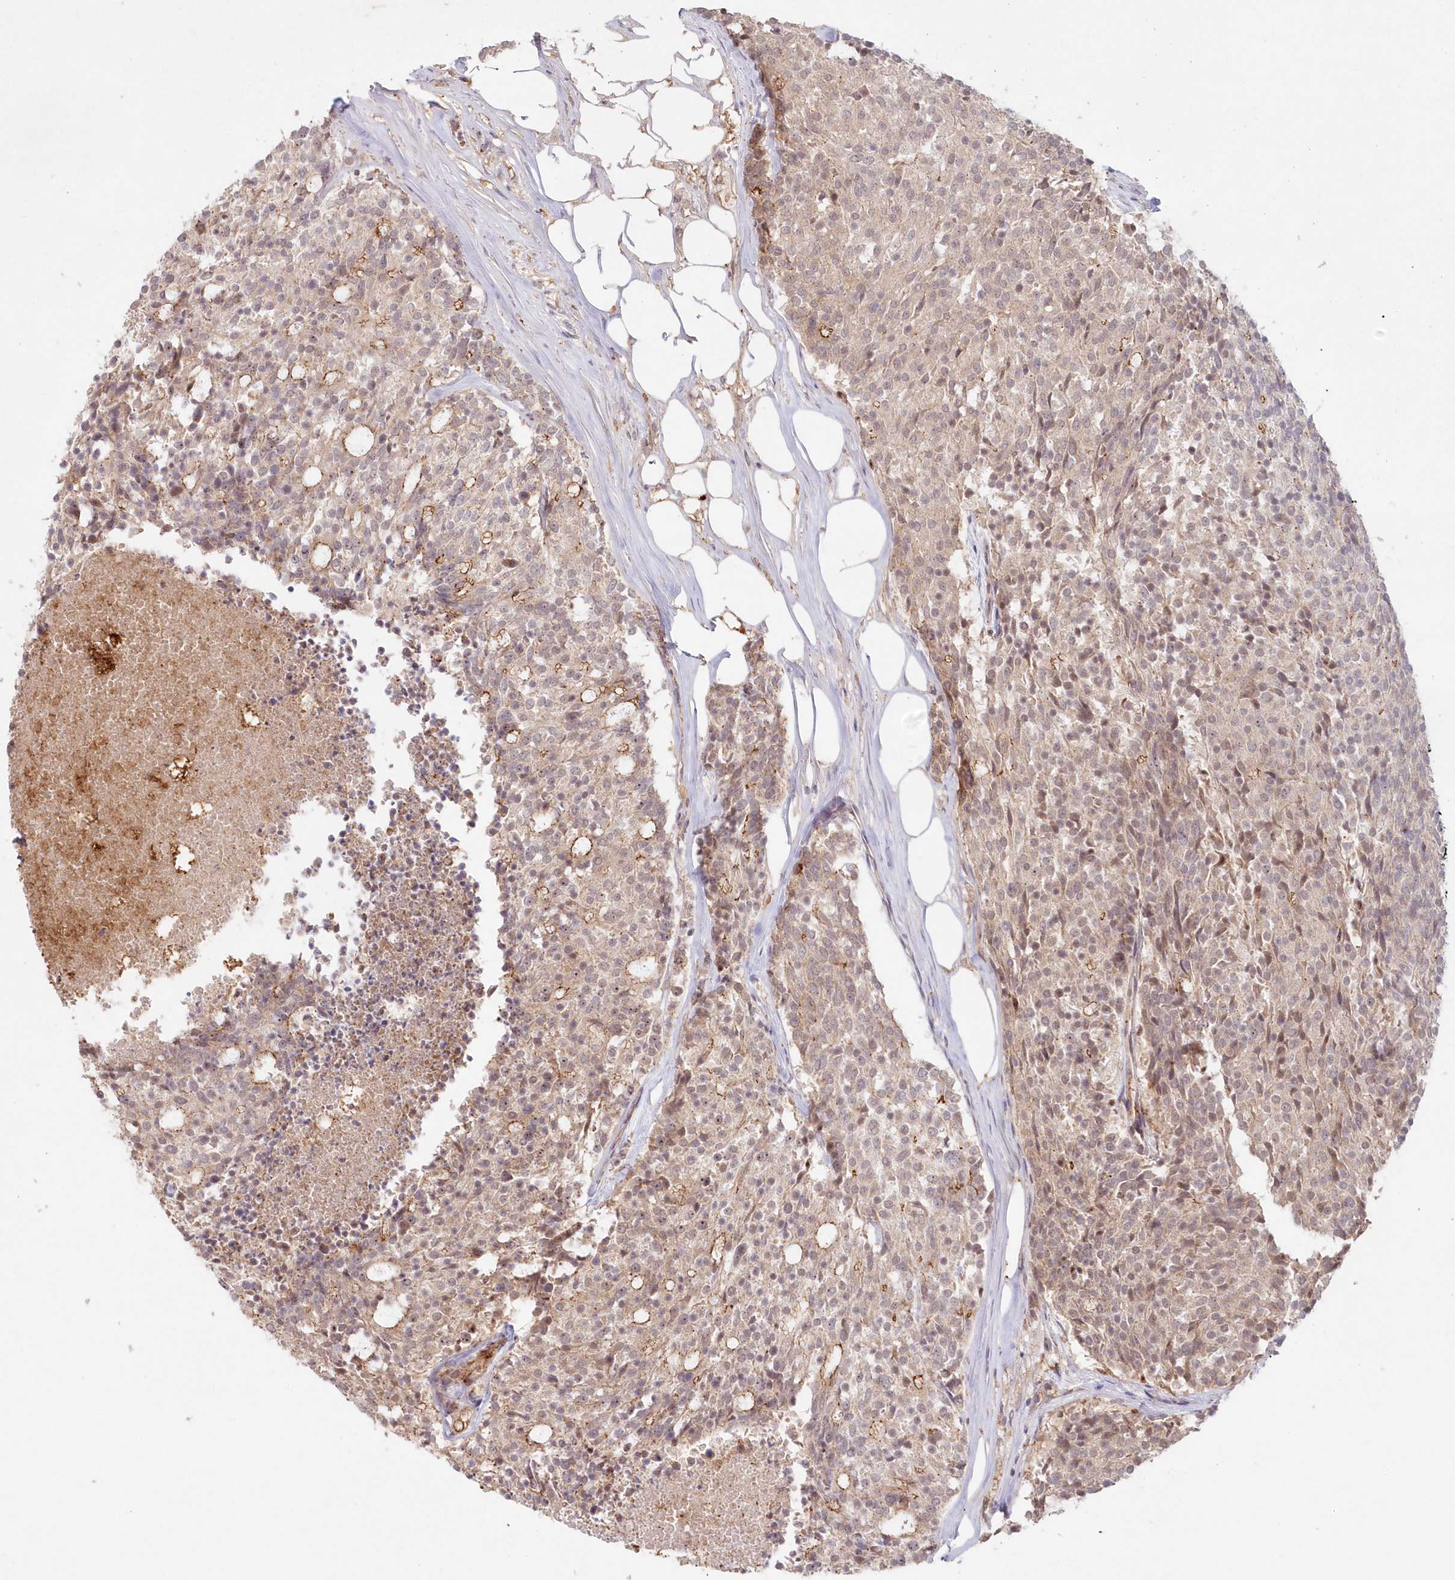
{"staining": {"intensity": "weak", "quantity": "25%-75%", "location": "cytoplasmic/membranous"}, "tissue": "carcinoid", "cell_type": "Tumor cells", "image_type": "cancer", "snomed": [{"axis": "morphology", "description": "Carcinoid, malignant, NOS"}, {"axis": "topography", "description": "Pancreas"}], "caption": "Tumor cells show low levels of weak cytoplasmic/membranous positivity in about 25%-75% of cells in human malignant carcinoid.", "gene": "TOGARAM2", "patient": {"sex": "female", "age": 54}}